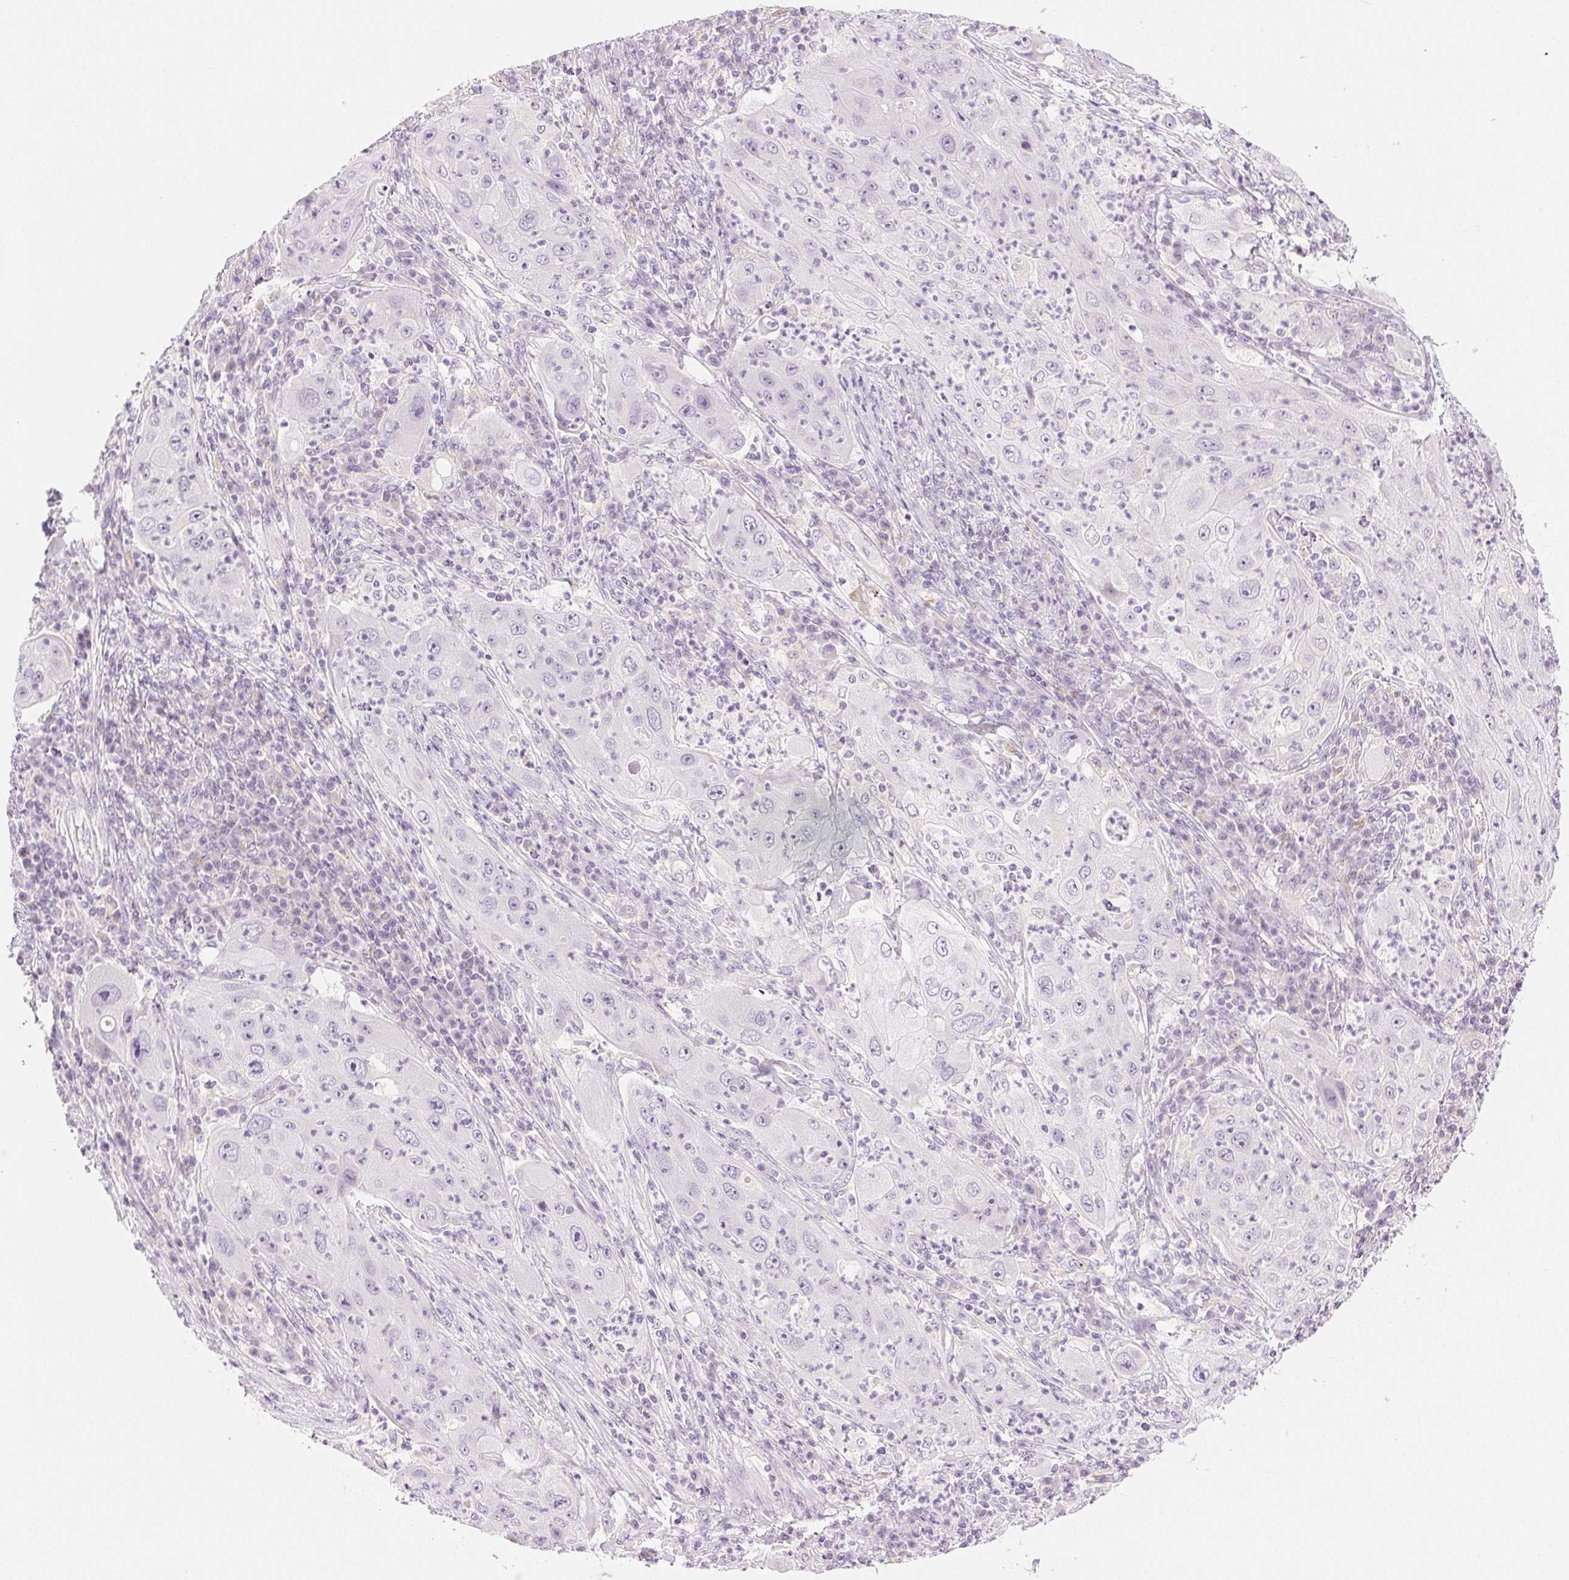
{"staining": {"intensity": "negative", "quantity": "none", "location": "none"}, "tissue": "lung cancer", "cell_type": "Tumor cells", "image_type": "cancer", "snomed": [{"axis": "morphology", "description": "Squamous cell carcinoma, NOS"}, {"axis": "topography", "description": "Lung"}], "caption": "A photomicrograph of lung squamous cell carcinoma stained for a protein exhibits no brown staining in tumor cells.", "gene": "SLC5A2", "patient": {"sex": "female", "age": 59}}